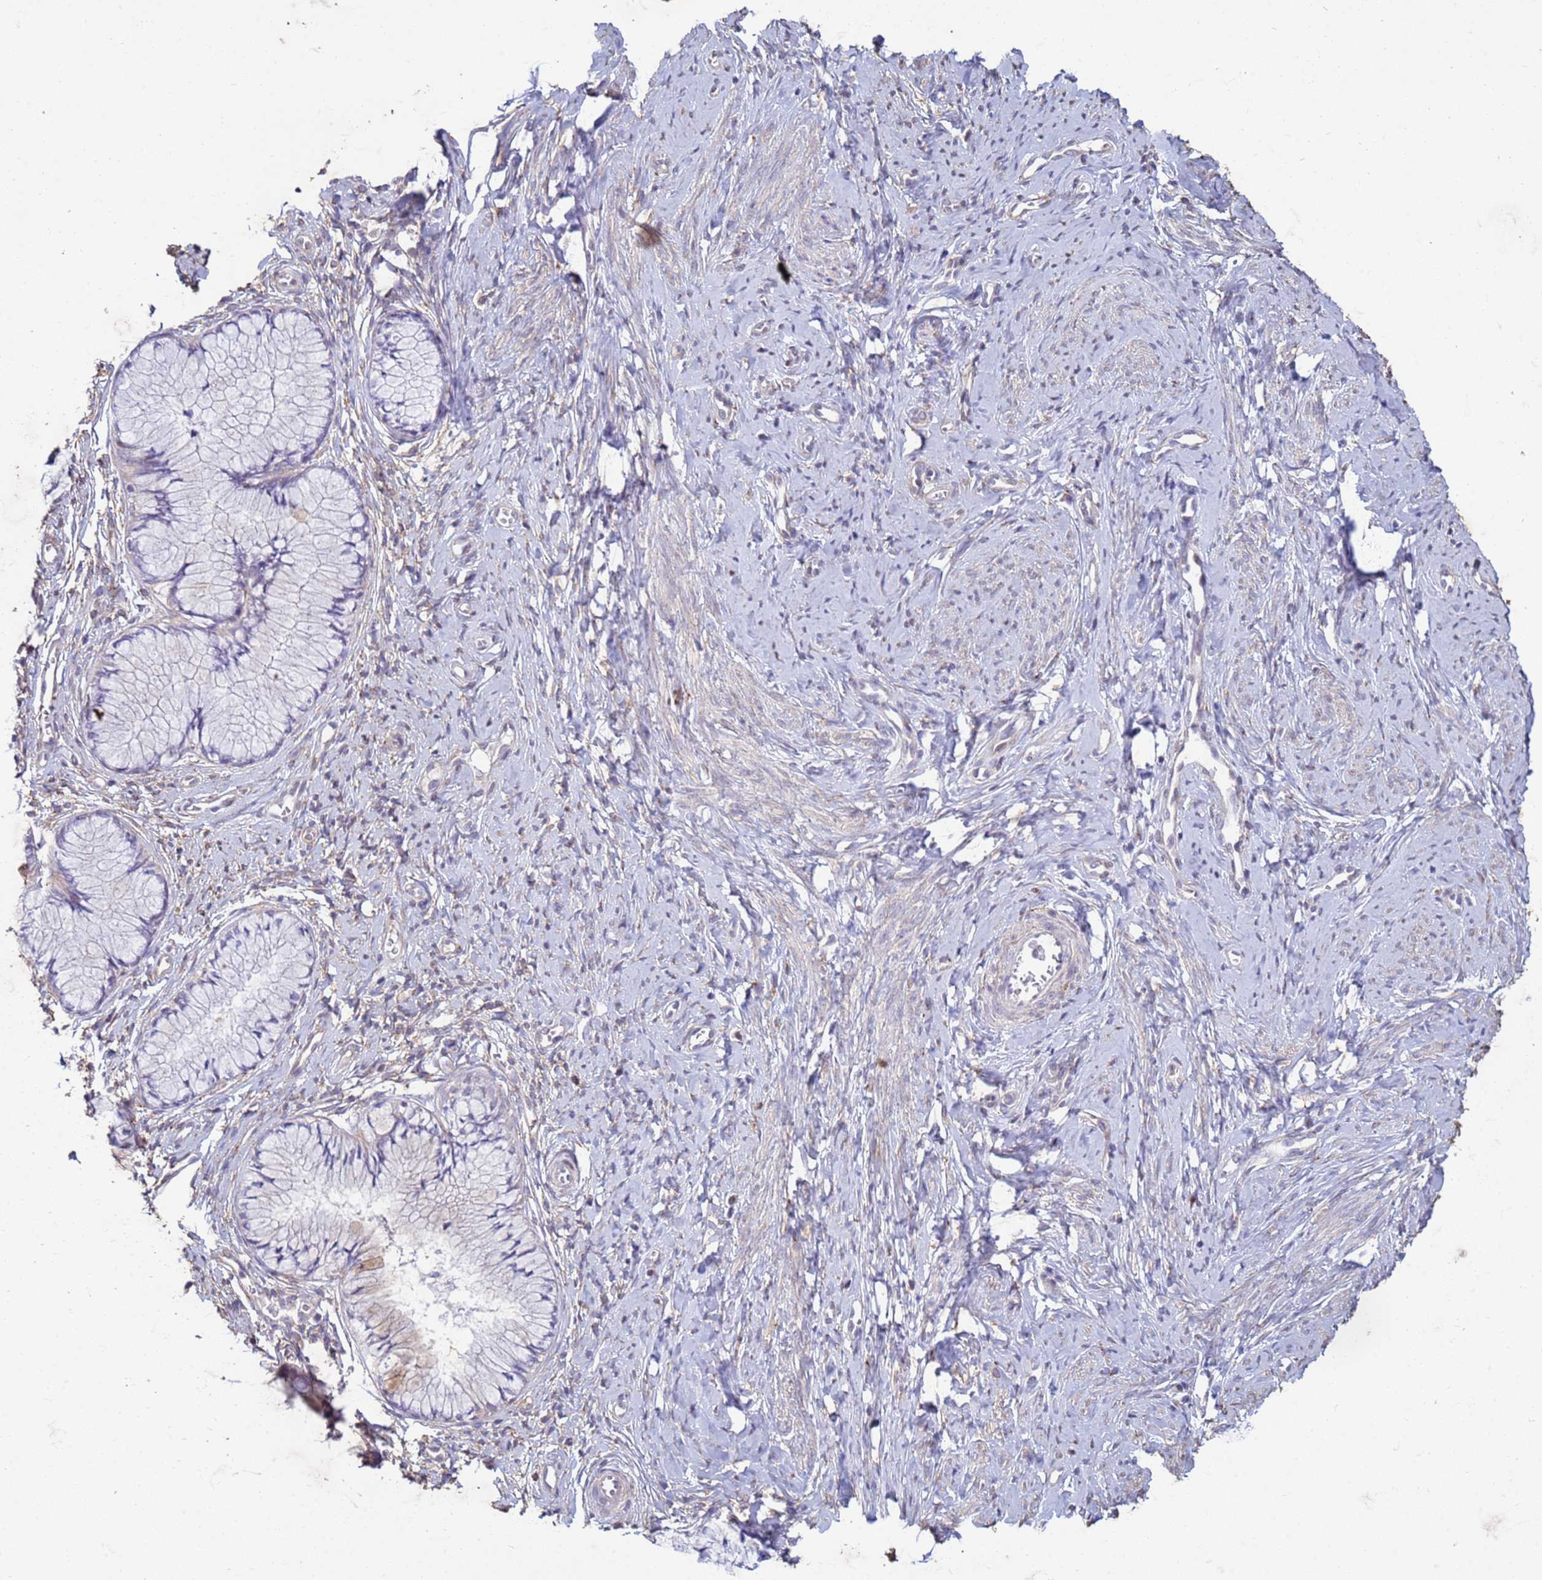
{"staining": {"intensity": "weak", "quantity": "<25%", "location": "cytoplasmic/membranous"}, "tissue": "cervix", "cell_type": "Glandular cells", "image_type": "normal", "snomed": [{"axis": "morphology", "description": "Normal tissue, NOS"}, {"axis": "topography", "description": "Cervix"}], "caption": "The immunohistochemistry micrograph has no significant expression in glandular cells of cervix. Nuclei are stained in blue.", "gene": "SLC25A15", "patient": {"sex": "female", "age": 42}}